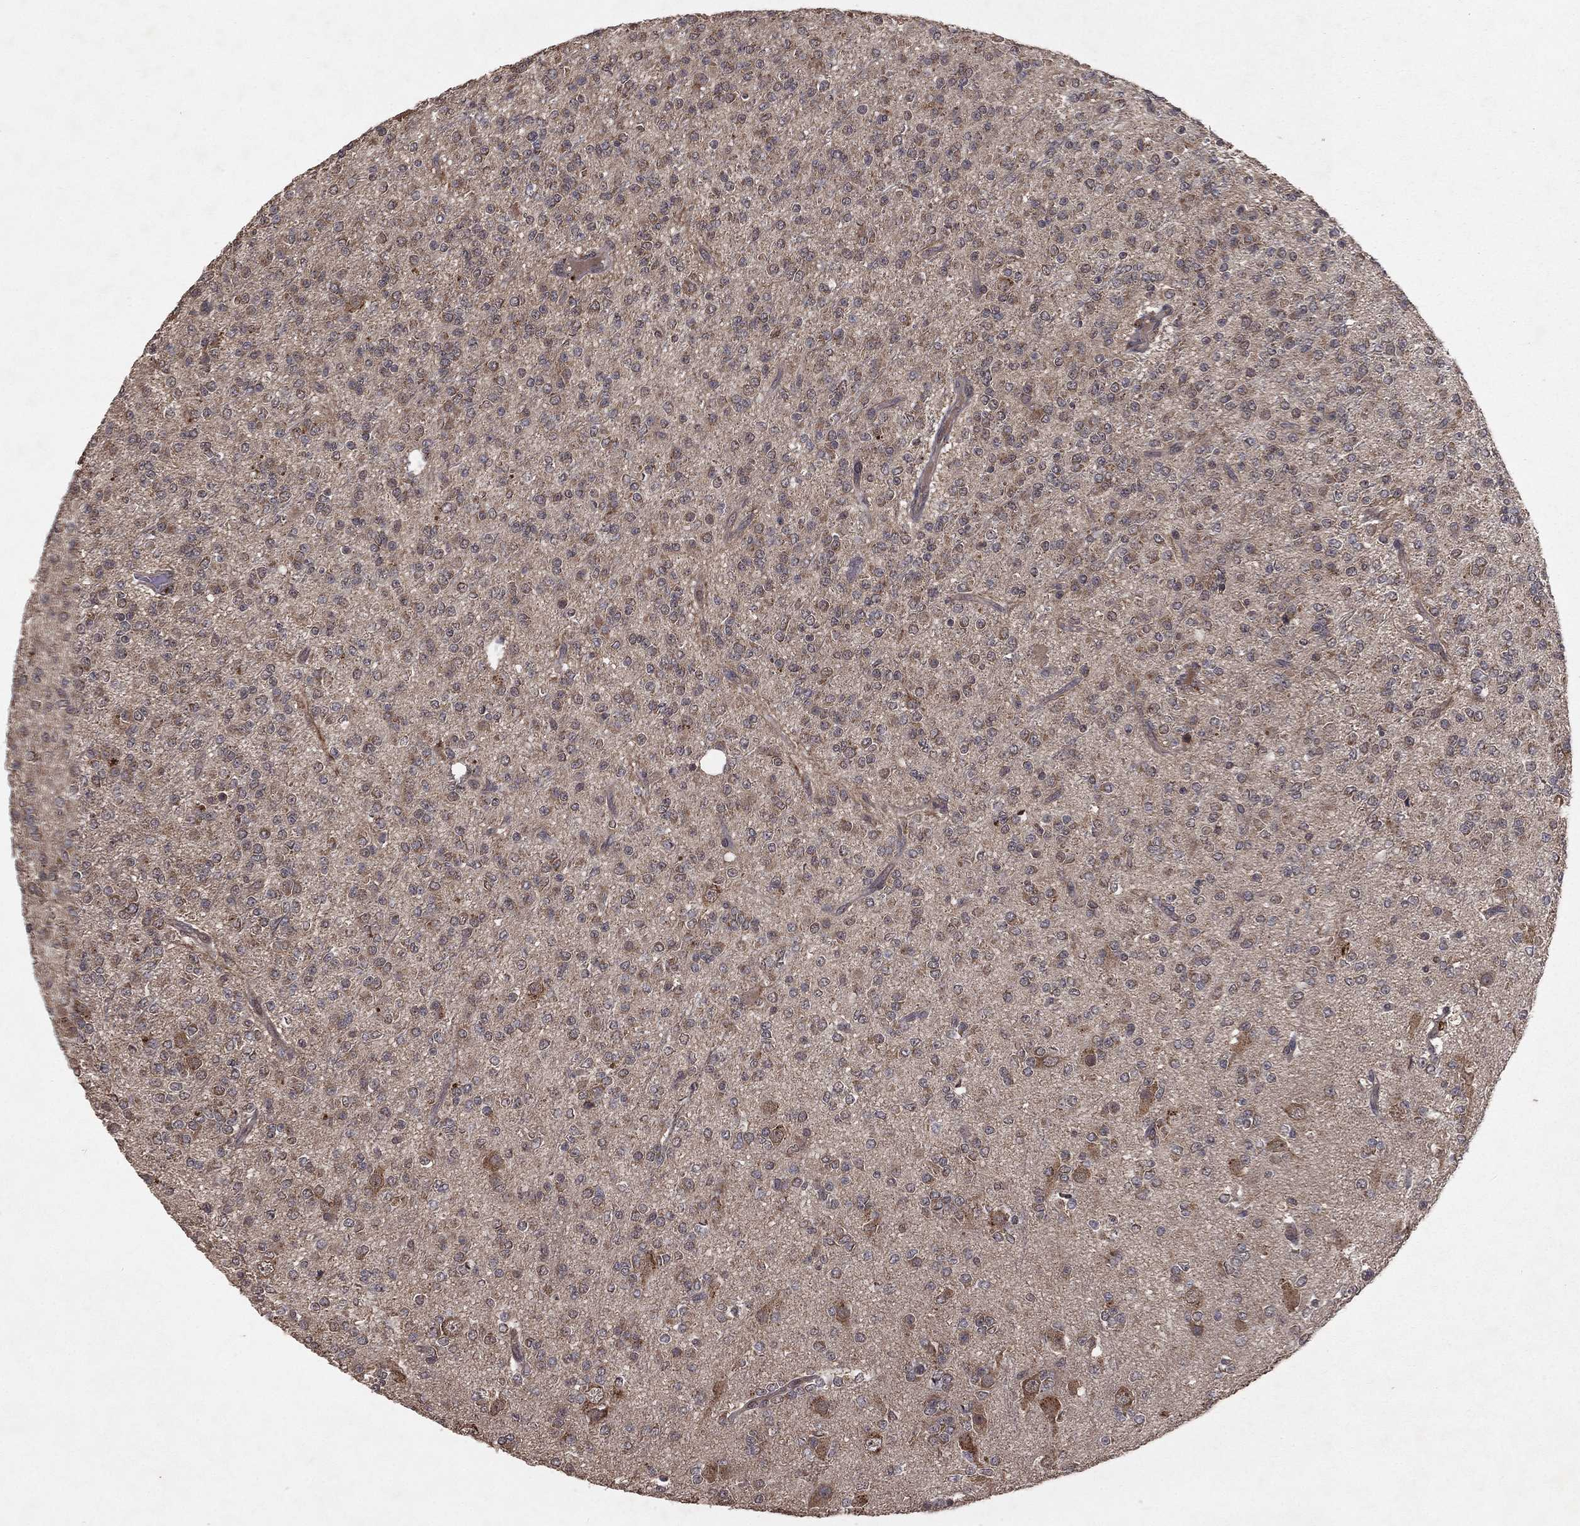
{"staining": {"intensity": "weak", "quantity": "<25%", "location": "cytoplasmic/membranous"}, "tissue": "glioma", "cell_type": "Tumor cells", "image_type": "cancer", "snomed": [{"axis": "morphology", "description": "Glioma, malignant, Low grade"}, {"axis": "topography", "description": "Brain"}], "caption": "Malignant low-grade glioma was stained to show a protein in brown. There is no significant positivity in tumor cells.", "gene": "ZDHHC15", "patient": {"sex": "male", "age": 27}}